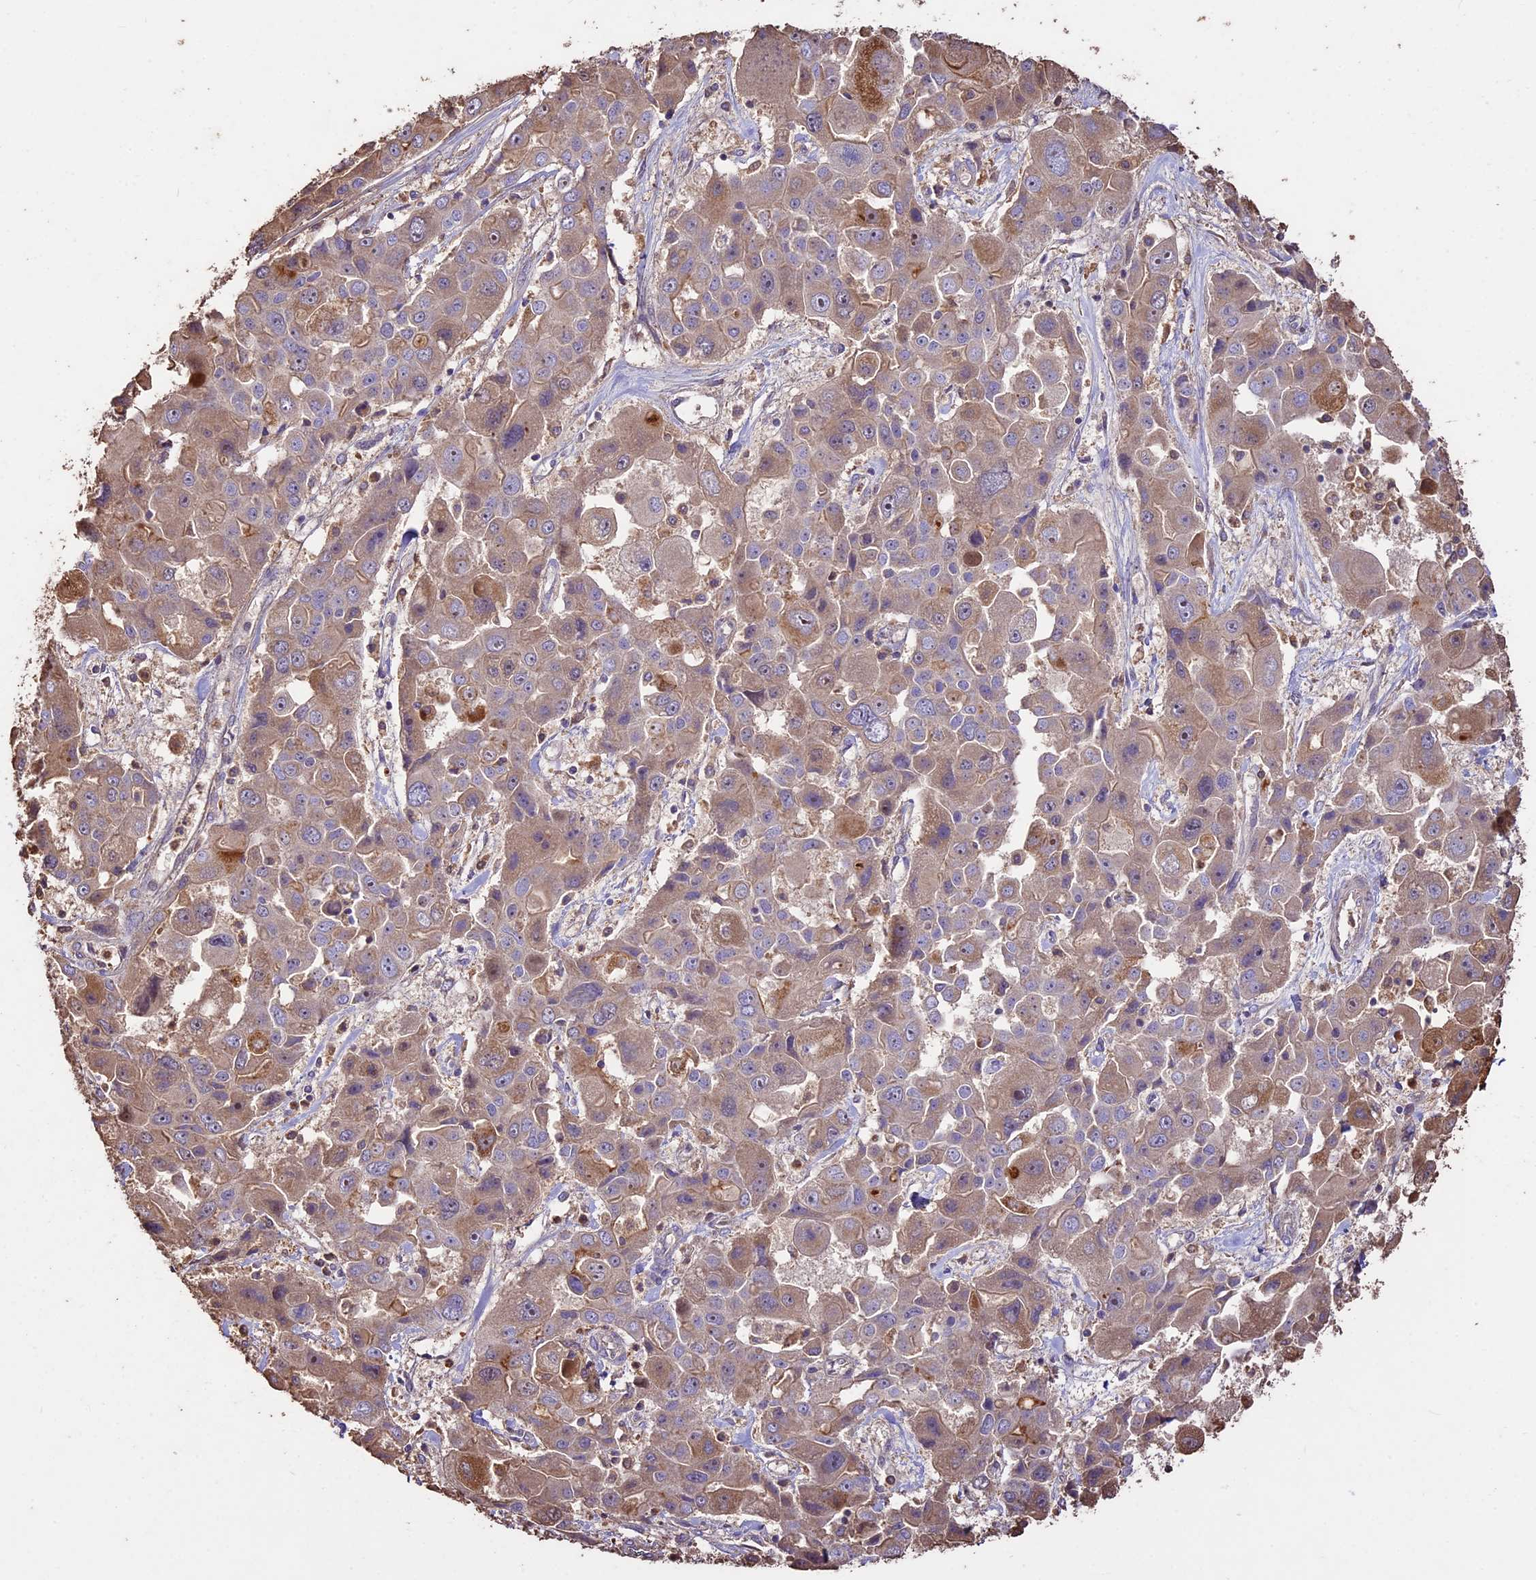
{"staining": {"intensity": "weak", "quantity": "25%-75%", "location": "cytoplasmic/membranous"}, "tissue": "liver cancer", "cell_type": "Tumor cells", "image_type": "cancer", "snomed": [{"axis": "morphology", "description": "Cholangiocarcinoma"}, {"axis": "topography", "description": "Liver"}], "caption": "Protein expression analysis of cholangiocarcinoma (liver) reveals weak cytoplasmic/membranous positivity in approximately 25%-75% of tumor cells.", "gene": "CRLF1", "patient": {"sex": "male", "age": 67}}